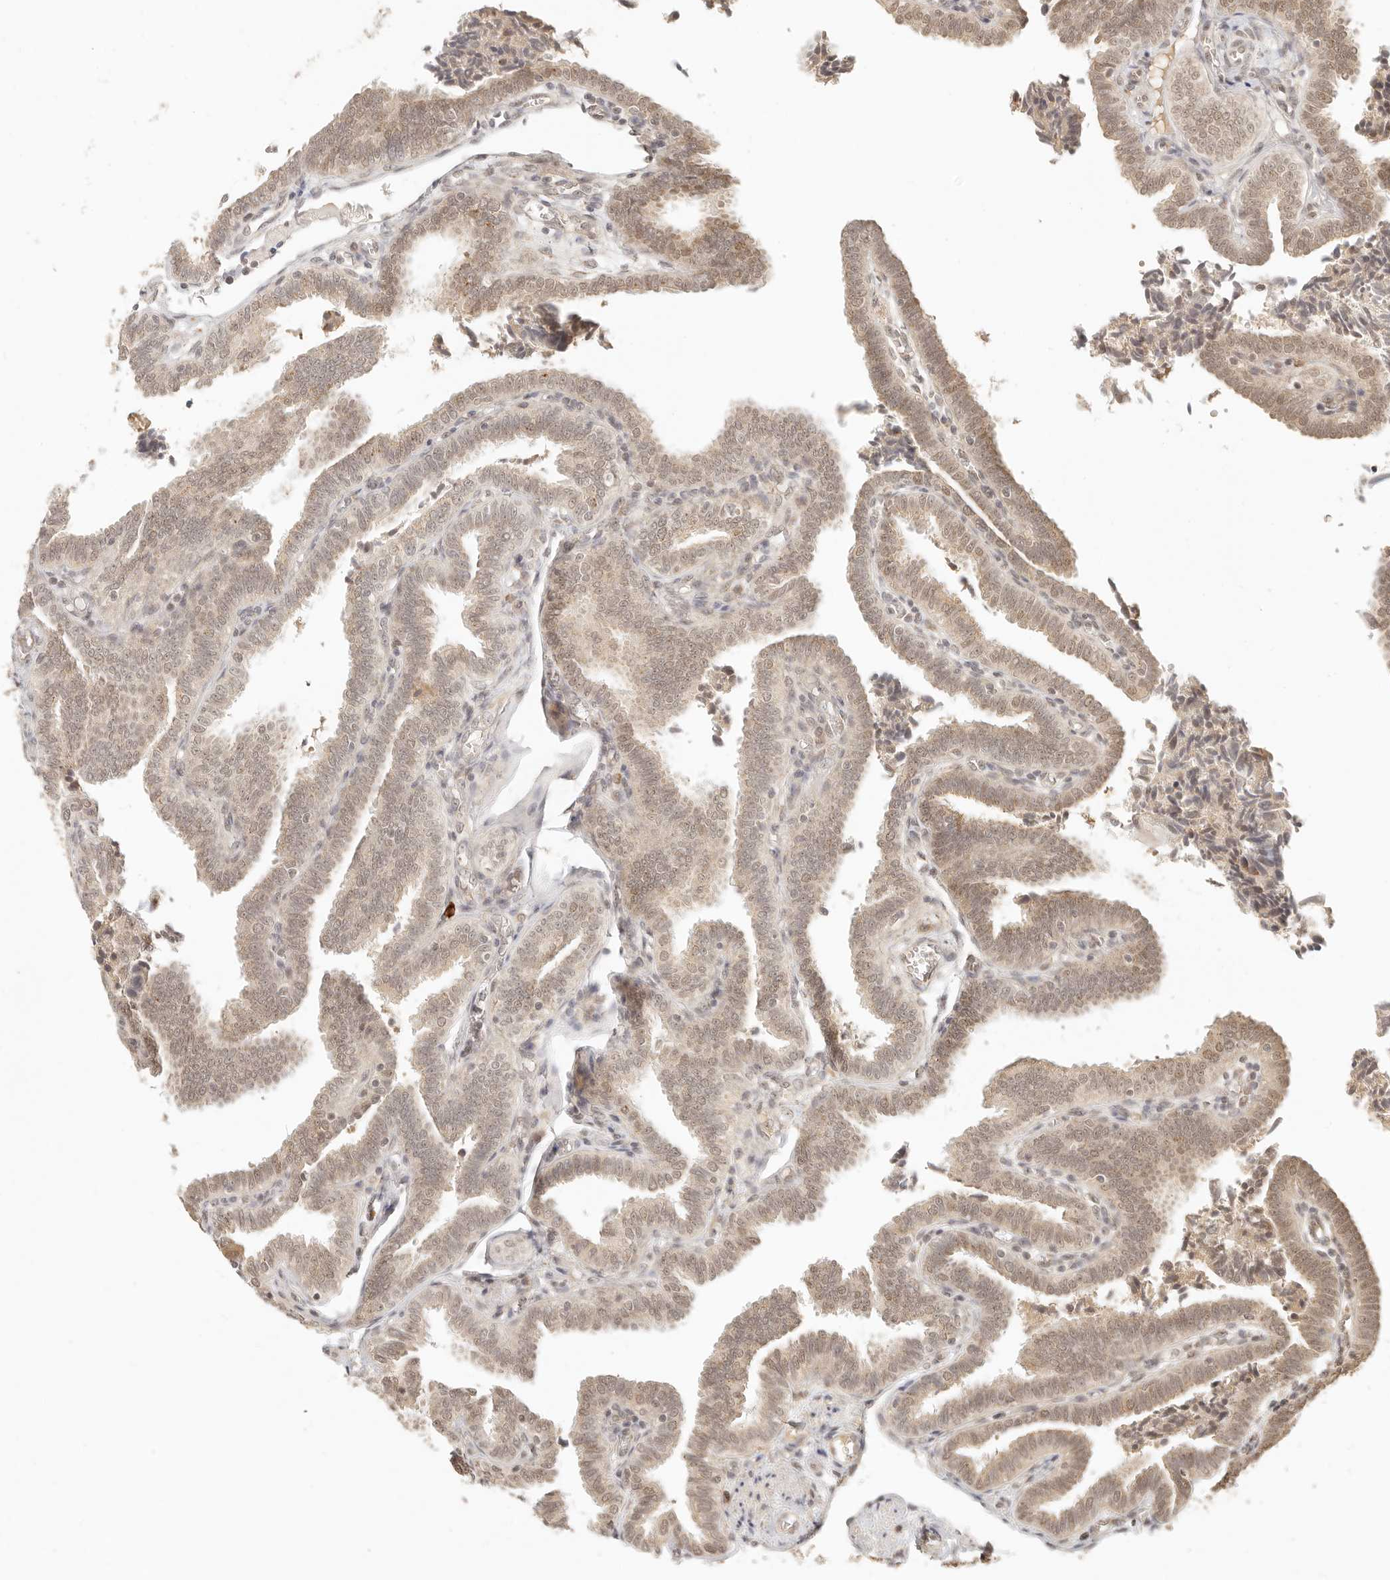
{"staining": {"intensity": "moderate", "quantity": ">75%", "location": "cytoplasmic/membranous,nuclear"}, "tissue": "fallopian tube", "cell_type": "Glandular cells", "image_type": "normal", "snomed": [{"axis": "morphology", "description": "Normal tissue, NOS"}, {"axis": "topography", "description": "Fallopian tube"}], "caption": "An immunohistochemistry micrograph of unremarkable tissue is shown. Protein staining in brown labels moderate cytoplasmic/membranous,nuclear positivity in fallopian tube within glandular cells. (IHC, brightfield microscopy, high magnification).", "gene": "INTS11", "patient": {"sex": "female", "age": 39}}